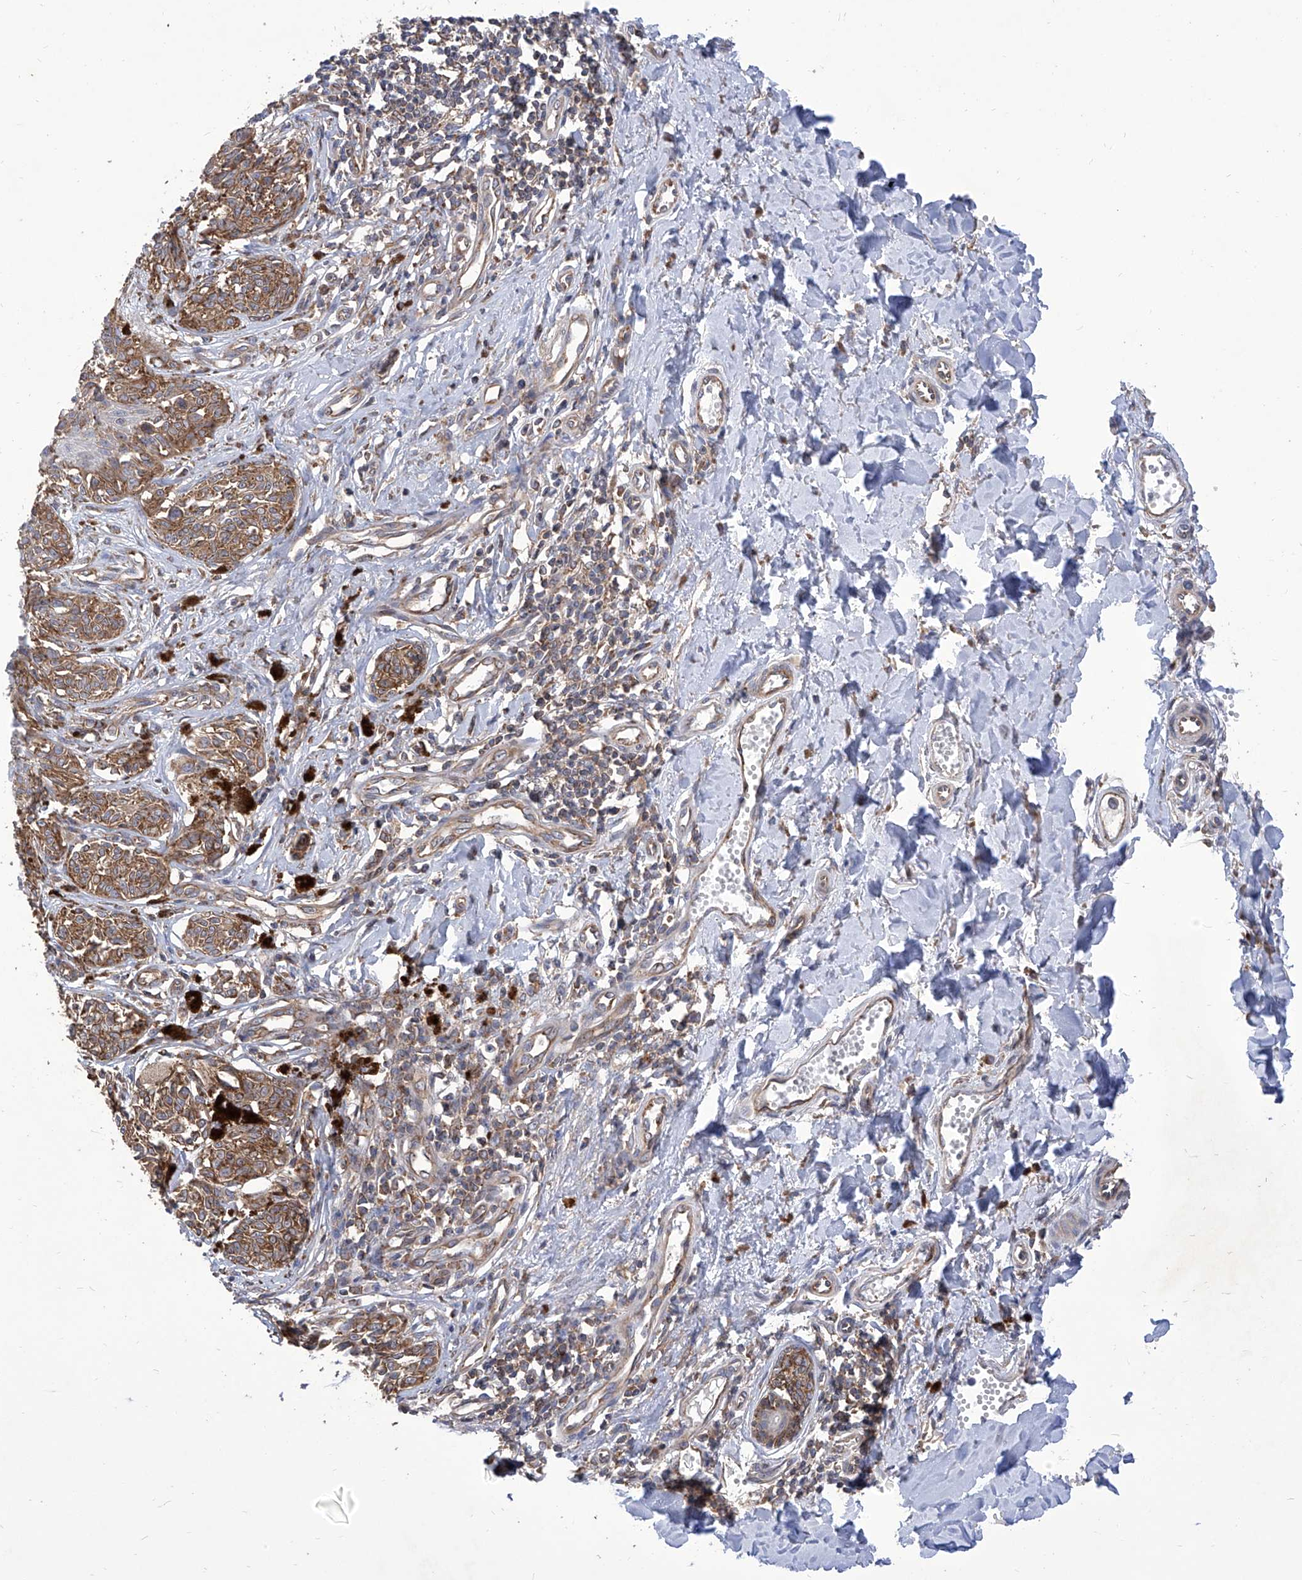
{"staining": {"intensity": "moderate", "quantity": ">75%", "location": "cytoplasmic/membranous"}, "tissue": "melanoma", "cell_type": "Tumor cells", "image_type": "cancer", "snomed": [{"axis": "morphology", "description": "Malignant melanoma, NOS"}, {"axis": "topography", "description": "Skin"}], "caption": "About >75% of tumor cells in human melanoma show moderate cytoplasmic/membranous protein expression as visualized by brown immunohistochemical staining.", "gene": "TJAP1", "patient": {"sex": "male", "age": 53}}